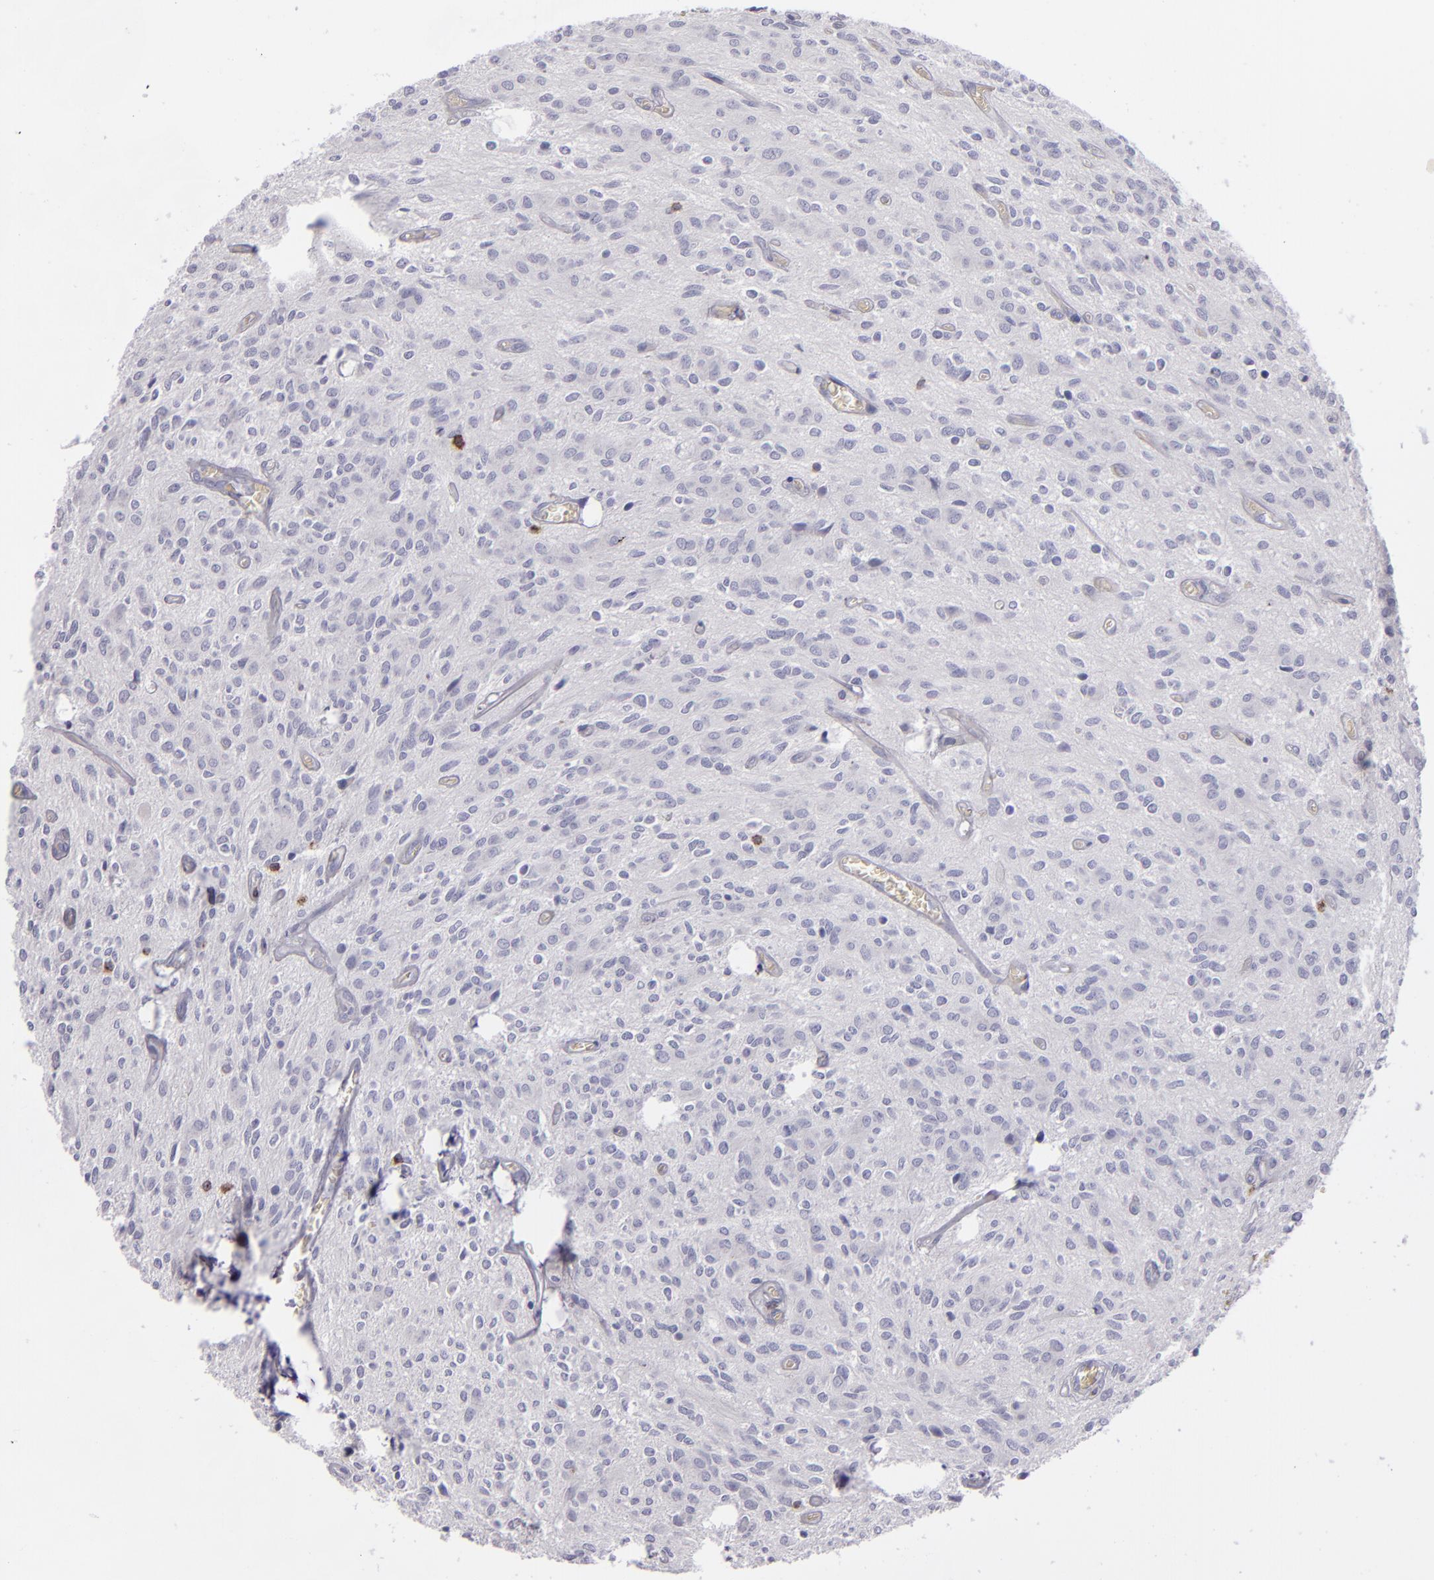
{"staining": {"intensity": "negative", "quantity": "none", "location": "none"}, "tissue": "glioma", "cell_type": "Tumor cells", "image_type": "cancer", "snomed": [{"axis": "morphology", "description": "Glioma, malignant, Low grade"}, {"axis": "topography", "description": "Brain"}], "caption": "IHC micrograph of neoplastic tissue: human glioma stained with DAB exhibits no significant protein staining in tumor cells.", "gene": "CD2", "patient": {"sex": "female", "age": 15}}